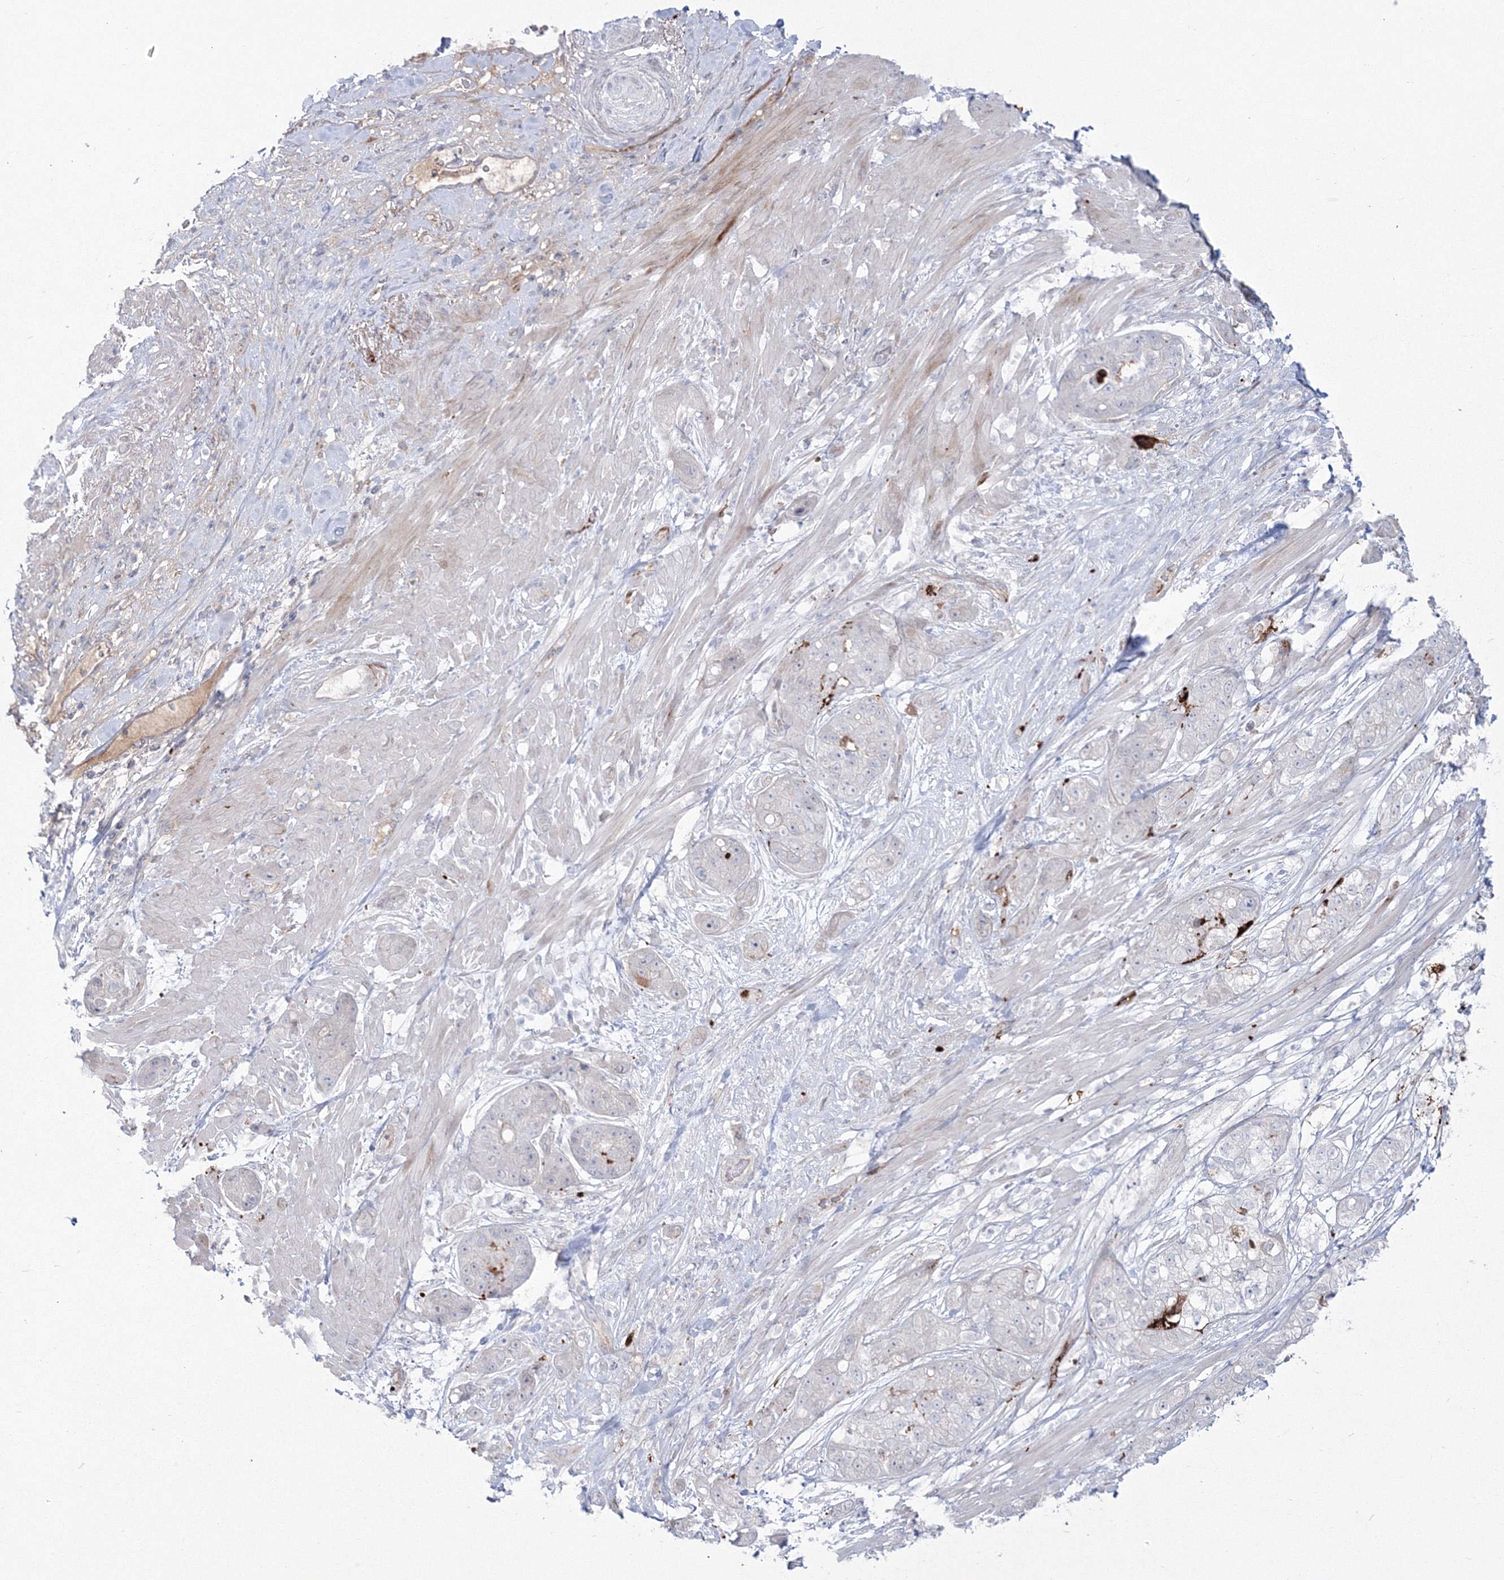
{"staining": {"intensity": "negative", "quantity": "none", "location": "none"}, "tissue": "pancreatic cancer", "cell_type": "Tumor cells", "image_type": "cancer", "snomed": [{"axis": "morphology", "description": "Adenocarcinoma, NOS"}, {"axis": "topography", "description": "Pancreas"}], "caption": "DAB (3,3'-diaminobenzidine) immunohistochemical staining of human adenocarcinoma (pancreatic) reveals no significant staining in tumor cells.", "gene": "HYAL2", "patient": {"sex": "female", "age": 78}}